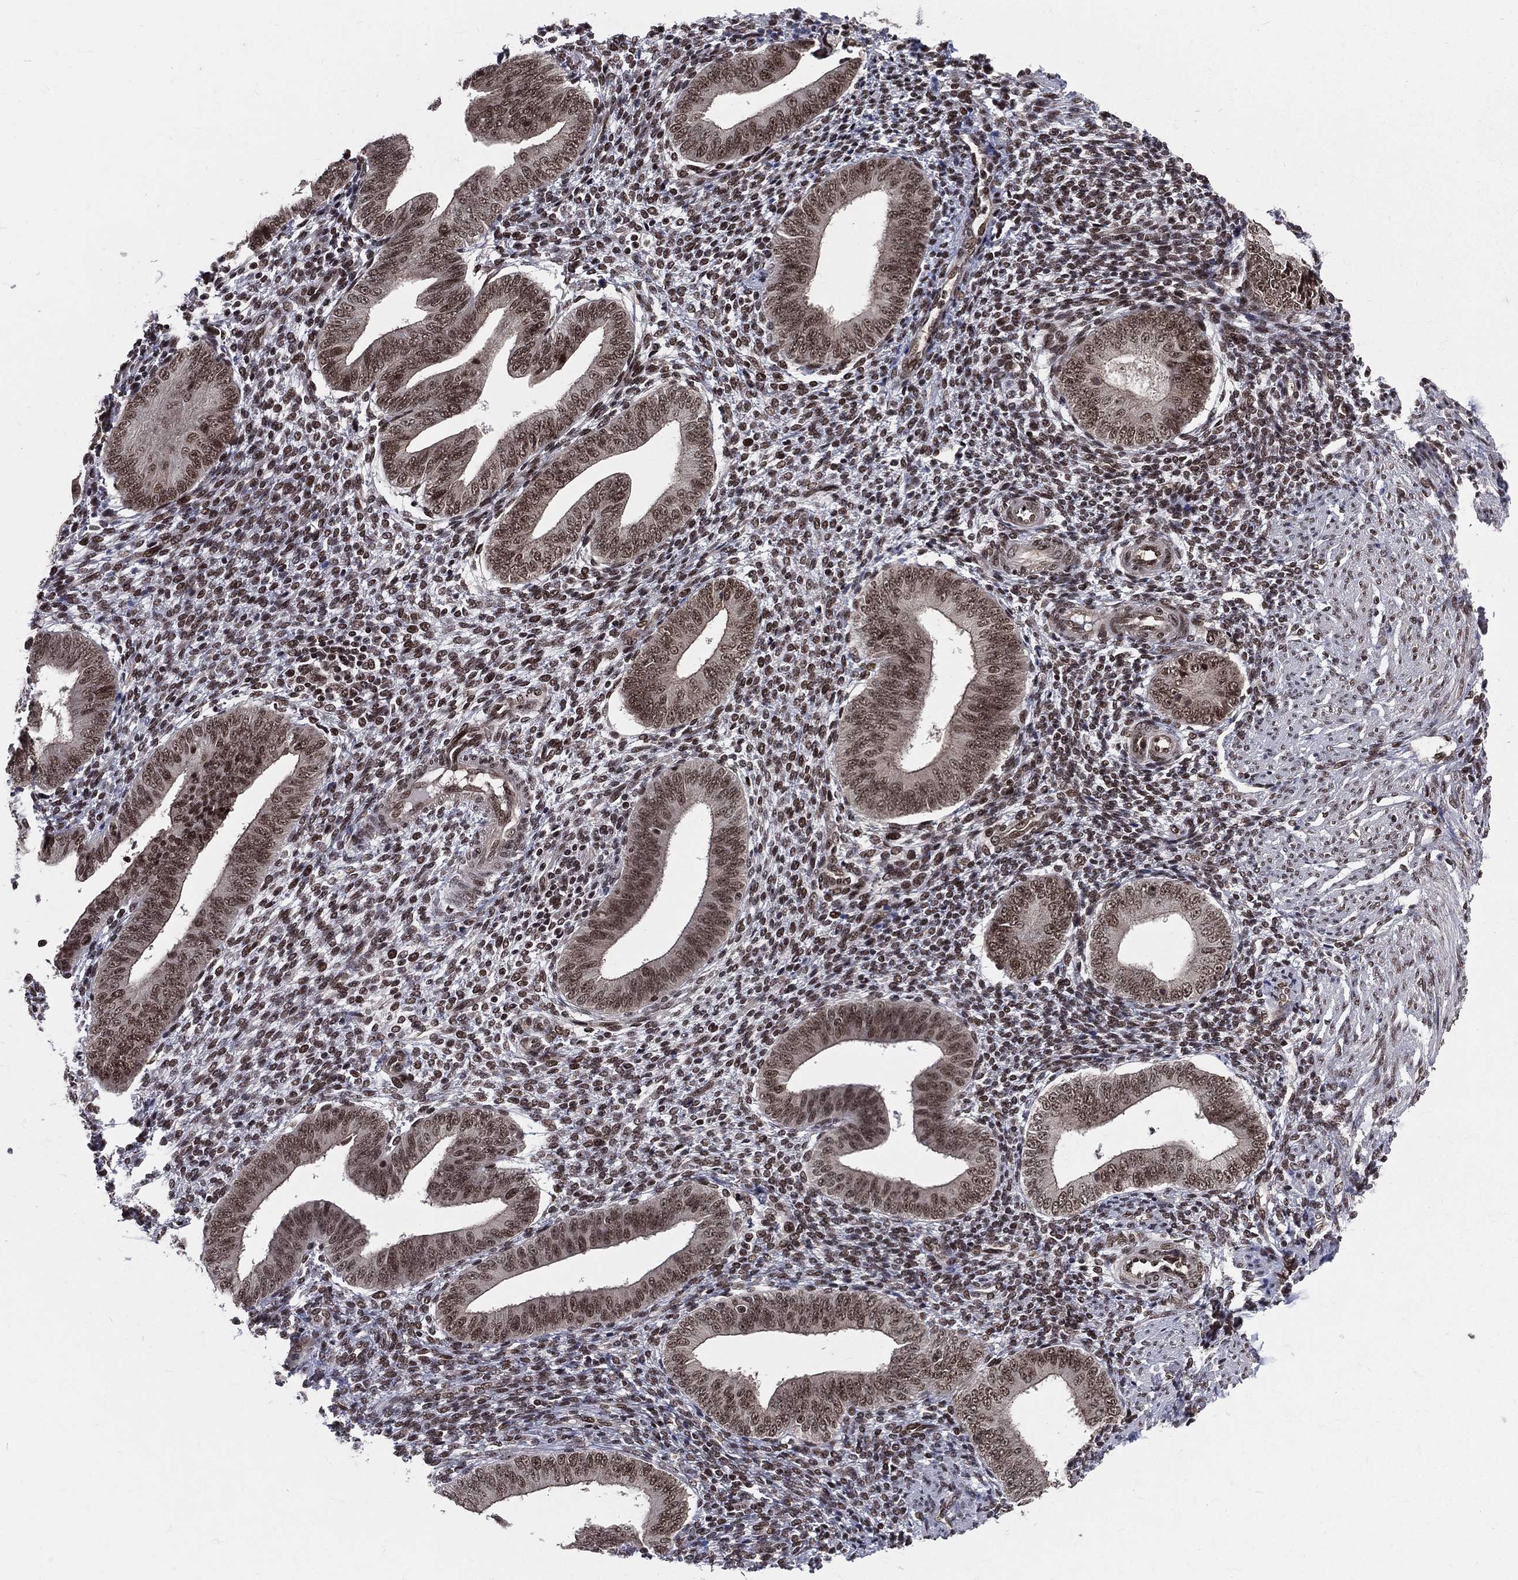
{"staining": {"intensity": "strong", "quantity": ">75%", "location": "nuclear"}, "tissue": "endometrium", "cell_type": "Cells in endometrial stroma", "image_type": "normal", "snomed": [{"axis": "morphology", "description": "Normal tissue, NOS"}, {"axis": "topography", "description": "Endometrium"}], "caption": "A brown stain labels strong nuclear expression of a protein in cells in endometrial stroma of benign endometrium. The staining was performed using DAB (3,3'-diaminobenzidine), with brown indicating positive protein expression. Nuclei are stained blue with hematoxylin.", "gene": "SMC3", "patient": {"sex": "female", "age": 39}}